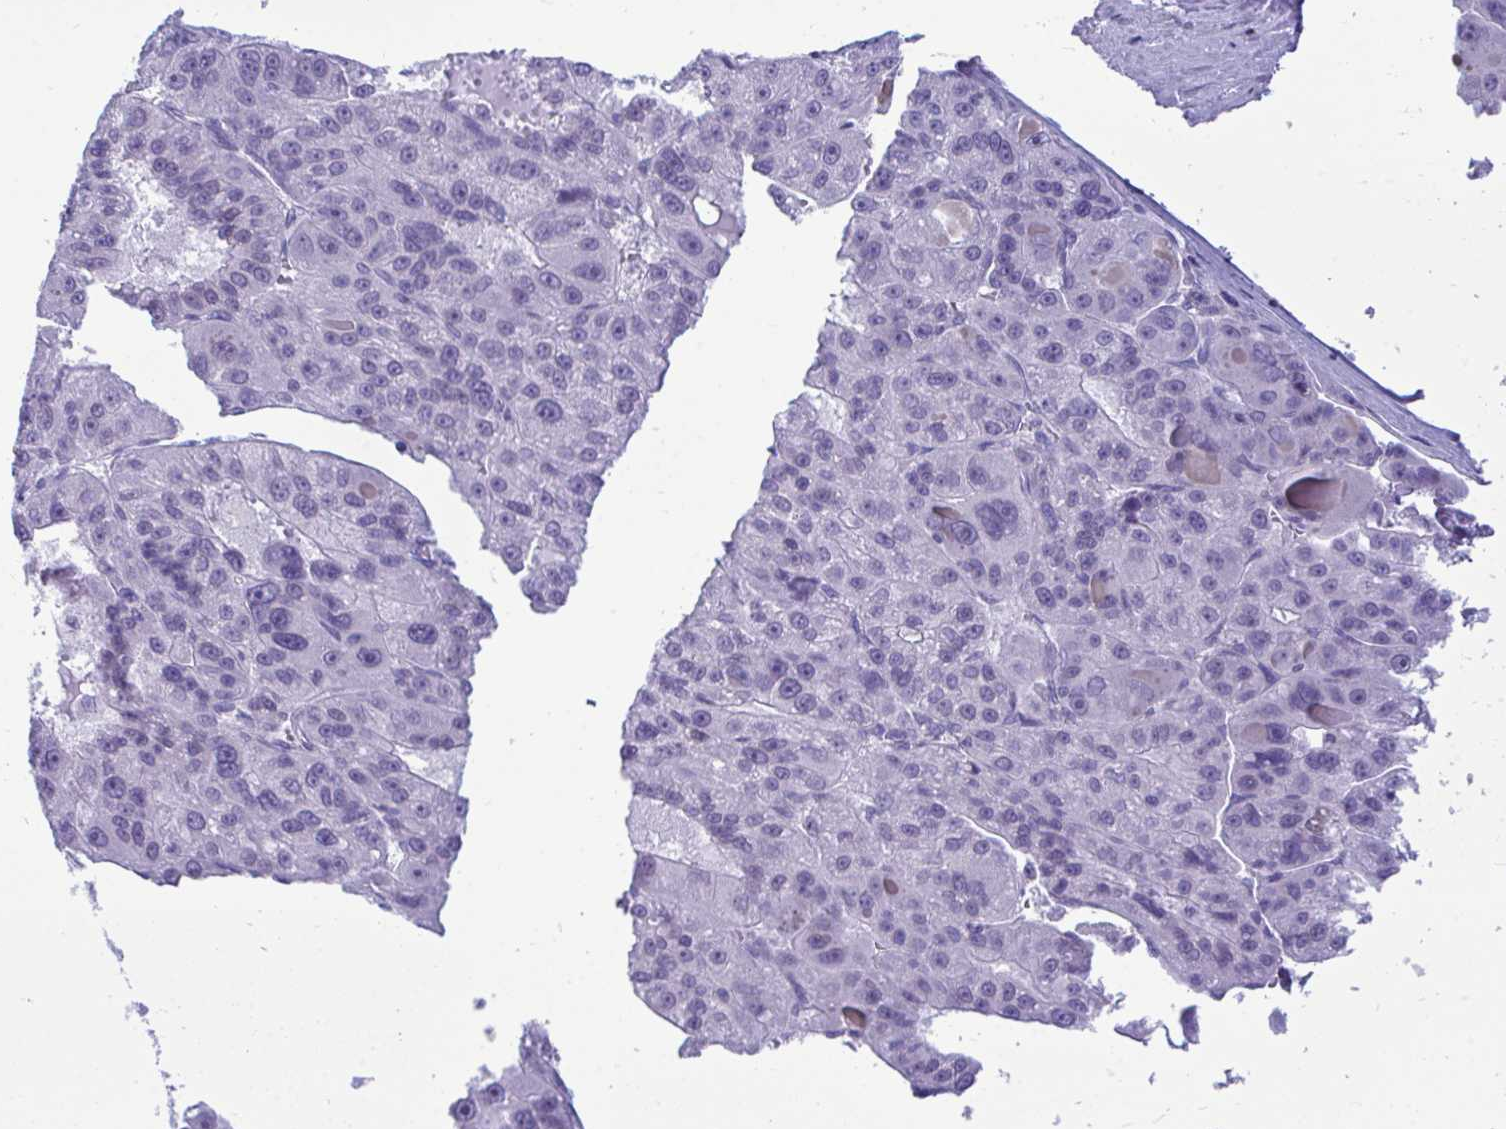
{"staining": {"intensity": "negative", "quantity": "none", "location": "none"}, "tissue": "liver cancer", "cell_type": "Tumor cells", "image_type": "cancer", "snomed": [{"axis": "morphology", "description": "Carcinoma, Hepatocellular, NOS"}, {"axis": "topography", "description": "Liver"}], "caption": "DAB immunohistochemical staining of human hepatocellular carcinoma (liver) displays no significant expression in tumor cells. (DAB (3,3'-diaminobenzidine) IHC, high magnification).", "gene": "SLC25A51", "patient": {"sex": "male", "age": 76}}